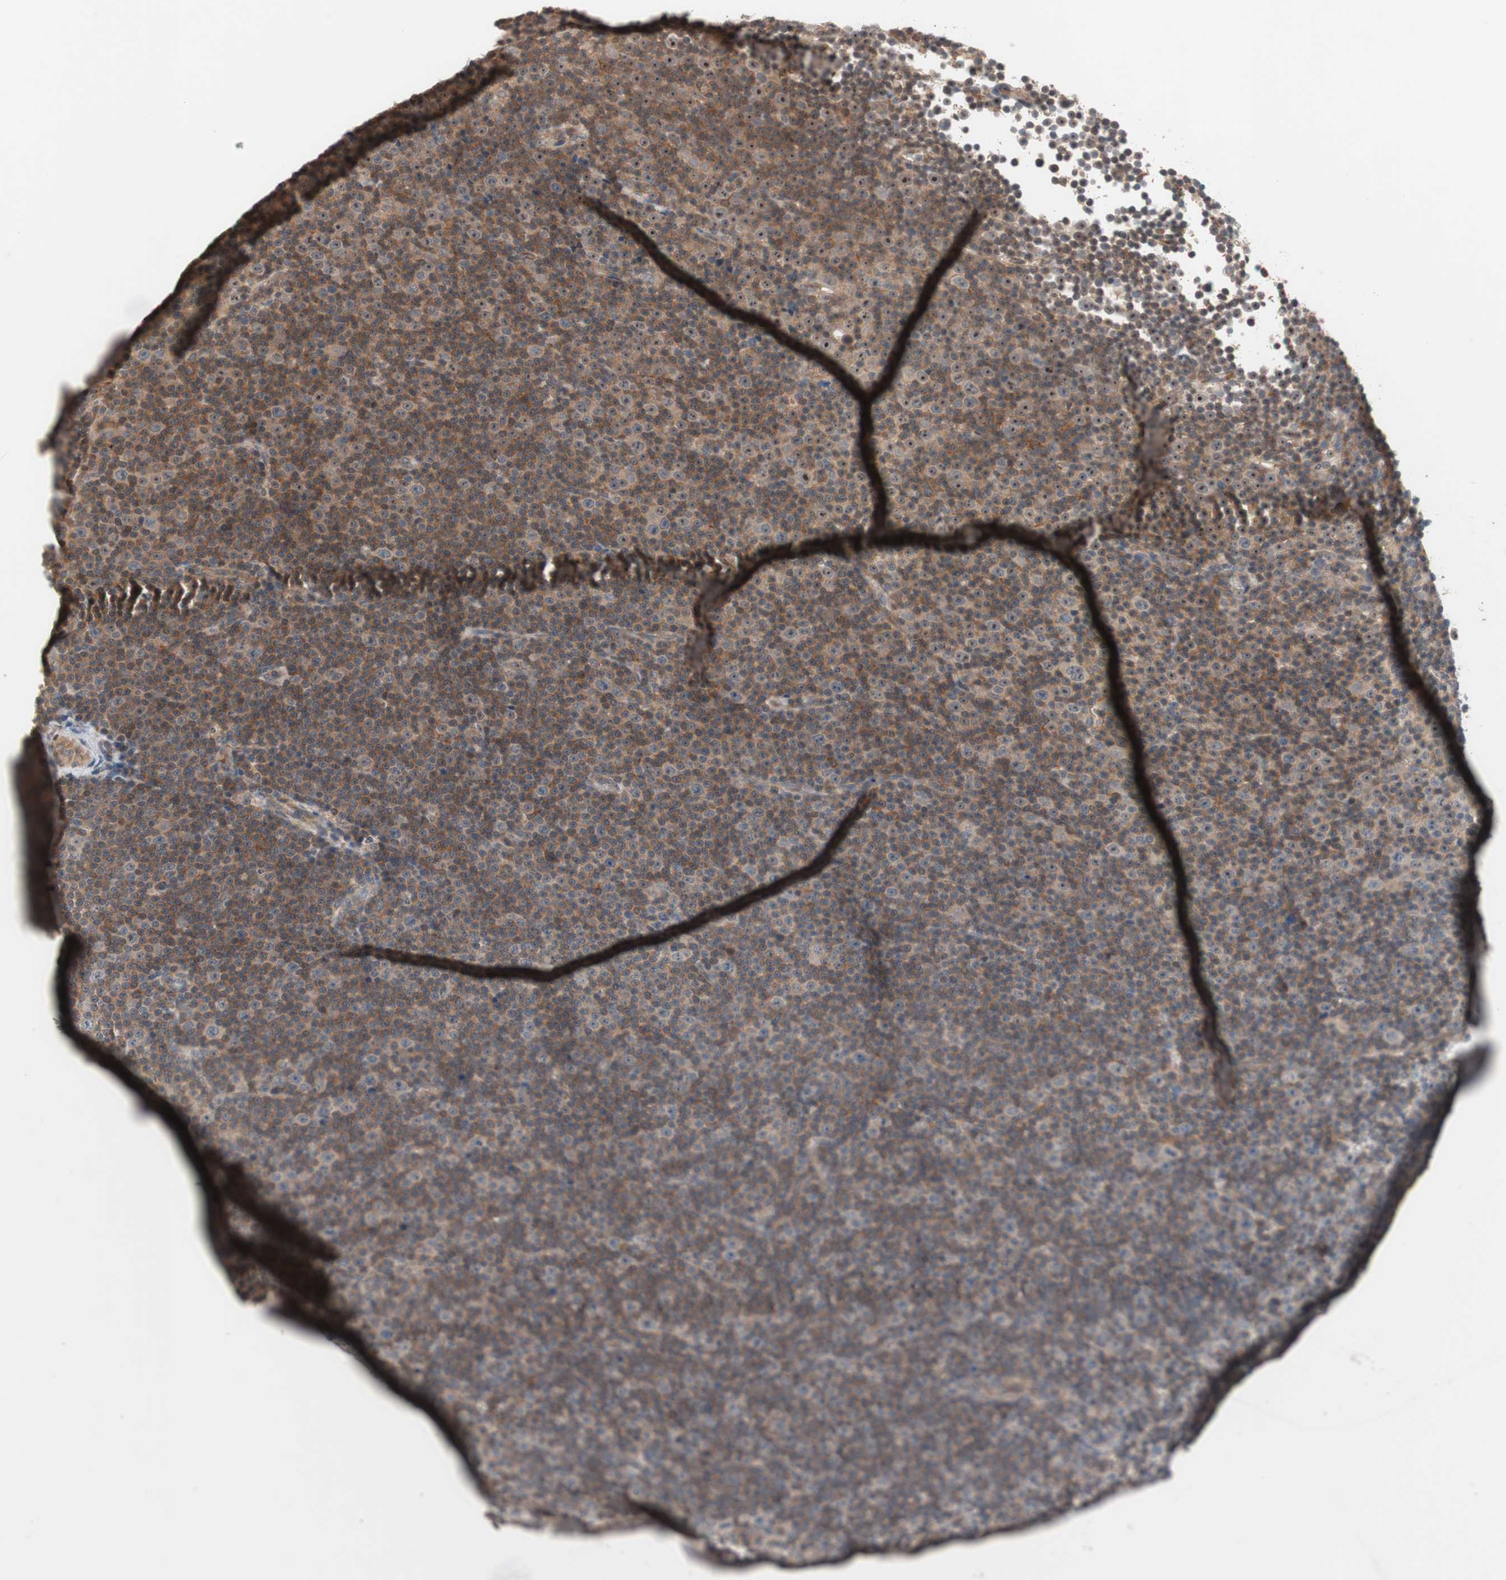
{"staining": {"intensity": "weak", "quantity": "25%-75%", "location": "cytoplasmic/membranous,nuclear"}, "tissue": "lymphoma", "cell_type": "Tumor cells", "image_type": "cancer", "snomed": [{"axis": "morphology", "description": "Malignant lymphoma, non-Hodgkin's type, Low grade"}, {"axis": "topography", "description": "Lymph node"}], "caption": "Human low-grade malignant lymphoma, non-Hodgkin's type stained for a protein (brown) demonstrates weak cytoplasmic/membranous and nuclear positive staining in approximately 25%-75% of tumor cells.", "gene": "IRS1", "patient": {"sex": "female", "age": 67}}